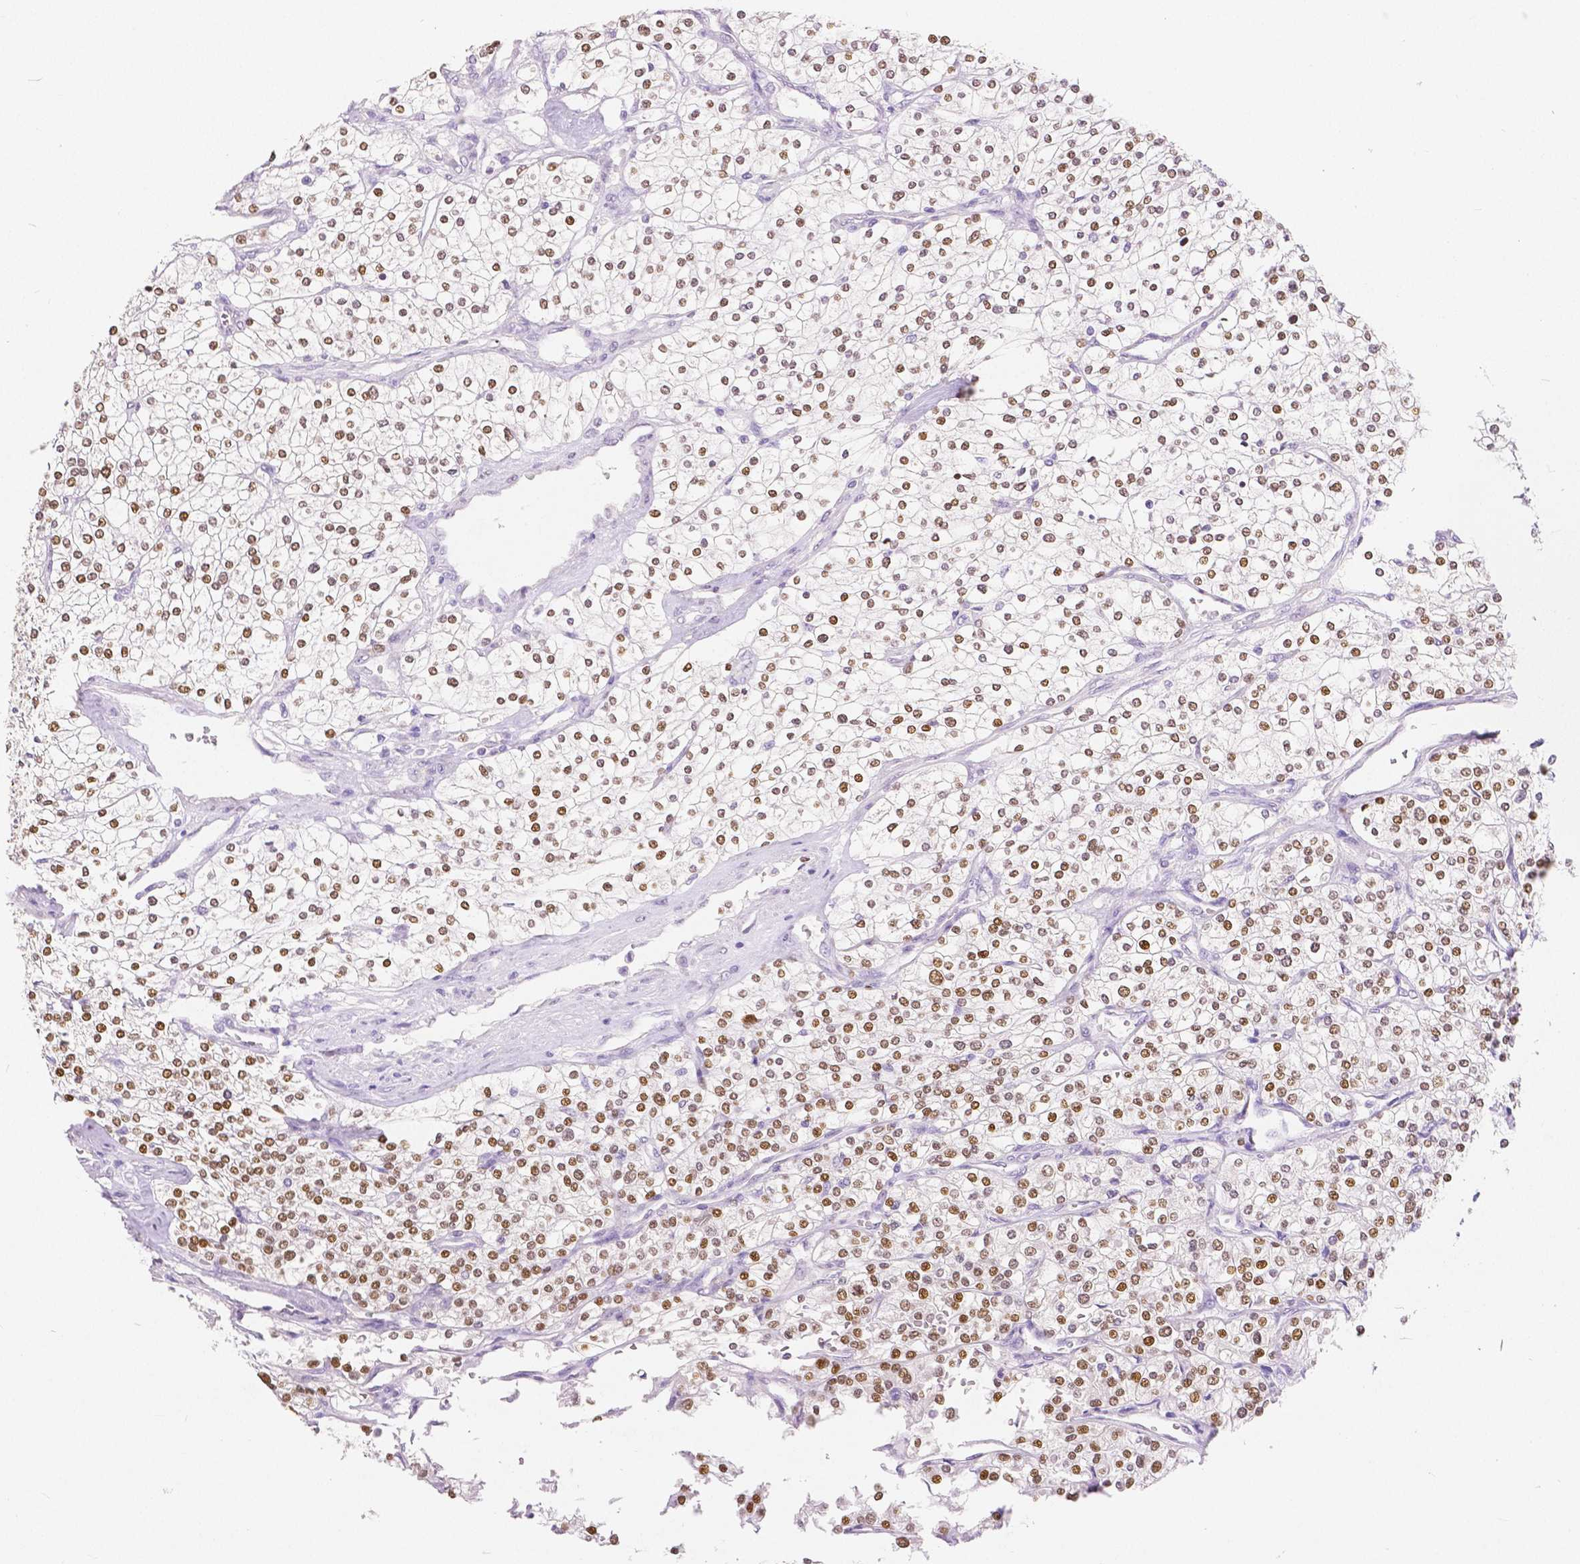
{"staining": {"intensity": "moderate", "quantity": ">75%", "location": "nuclear"}, "tissue": "renal cancer", "cell_type": "Tumor cells", "image_type": "cancer", "snomed": [{"axis": "morphology", "description": "Adenocarcinoma, NOS"}, {"axis": "topography", "description": "Kidney"}], "caption": "The micrograph exhibits a brown stain indicating the presence of a protein in the nuclear of tumor cells in adenocarcinoma (renal).", "gene": "HNF1B", "patient": {"sex": "male", "age": 80}}